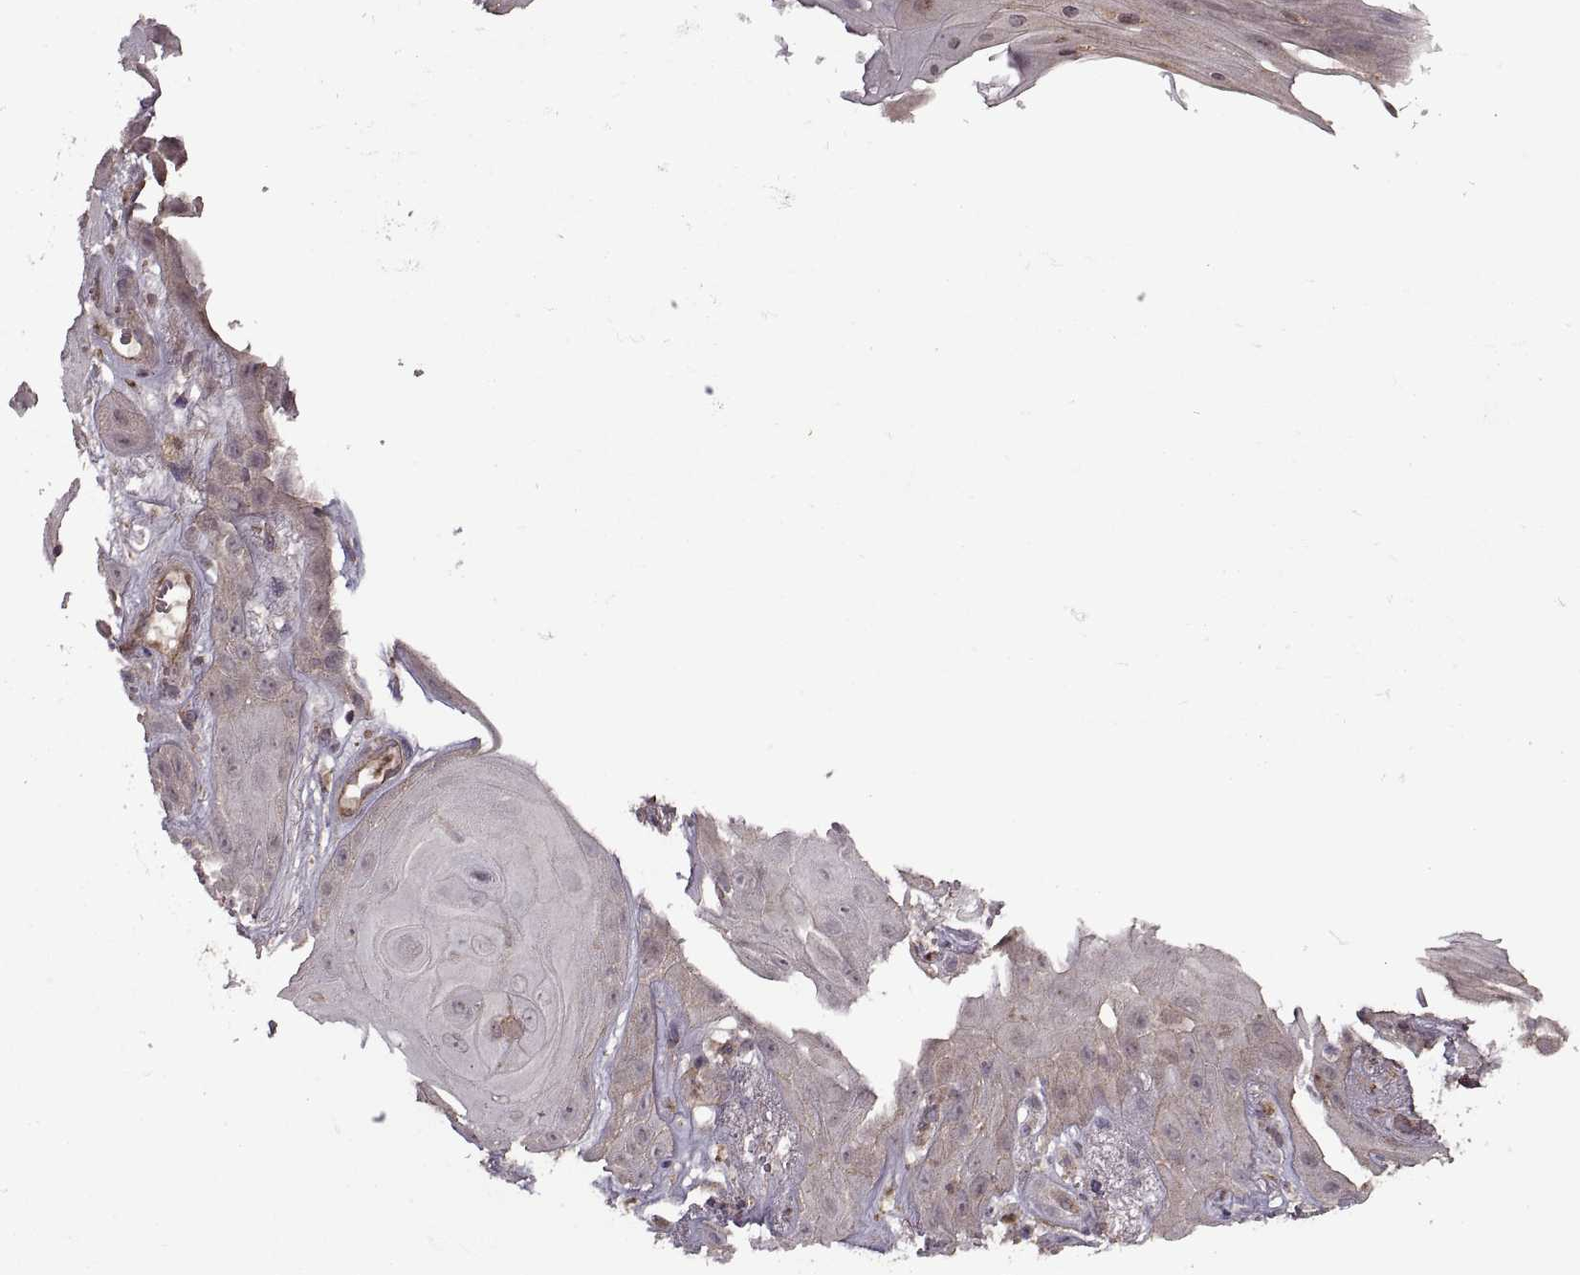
{"staining": {"intensity": "negative", "quantity": "none", "location": "none"}, "tissue": "skin cancer", "cell_type": "Tumor cells", "image_type": "cancer", "snomed": [{"axis": "morphology", "description": "Squamous cell carcinoma, NOS"}, {"axis": "topography", "description": "Skin"}], "caption": "Skin squamous cell carcinoma stained for a protein using IHC exhibits no expression tumor cells.", "gene": "PIERCE1", "patient": {"sex": "male", "age": 62}}